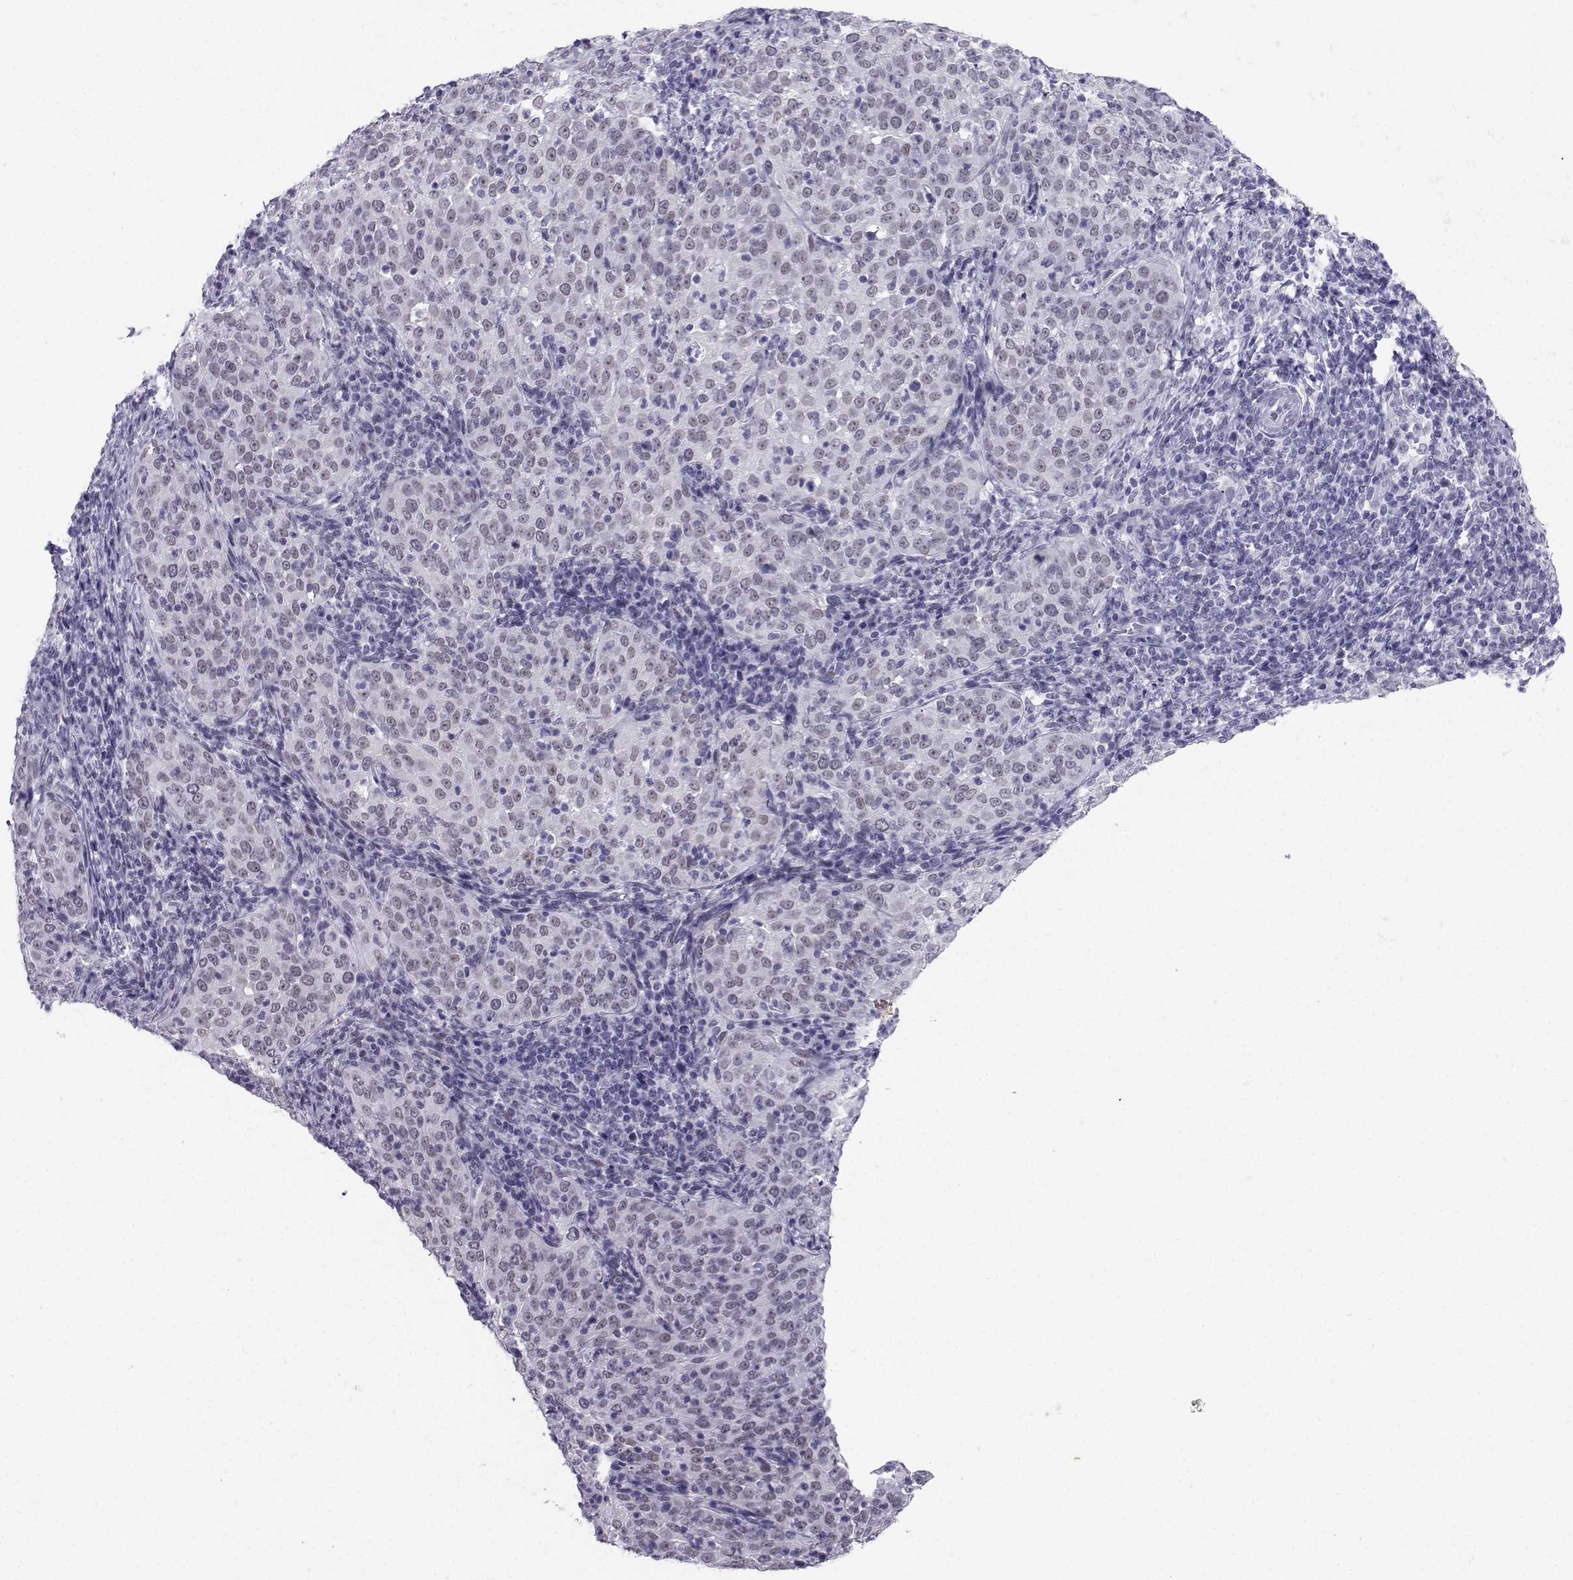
{"staining": {"intensity": "negative", "quantity": "none", "location": "none"}, "tissue": "cervical cancer", "cell_type": "Tumor cells", "image_type": "cancer", "snomed": [{"axis": "morphology", "description": "Squamous cell carcinoma, NOS"}, {"axis": "topography", "description": "Cervix"}], "caption": "This is an immunohistochemistry histopathology image of human squamous cell carcinoma (cervical). There is no positivity in tumor cells.", "gene": "LORICRIN", "patient": {"sex": "female", "age": 51}}